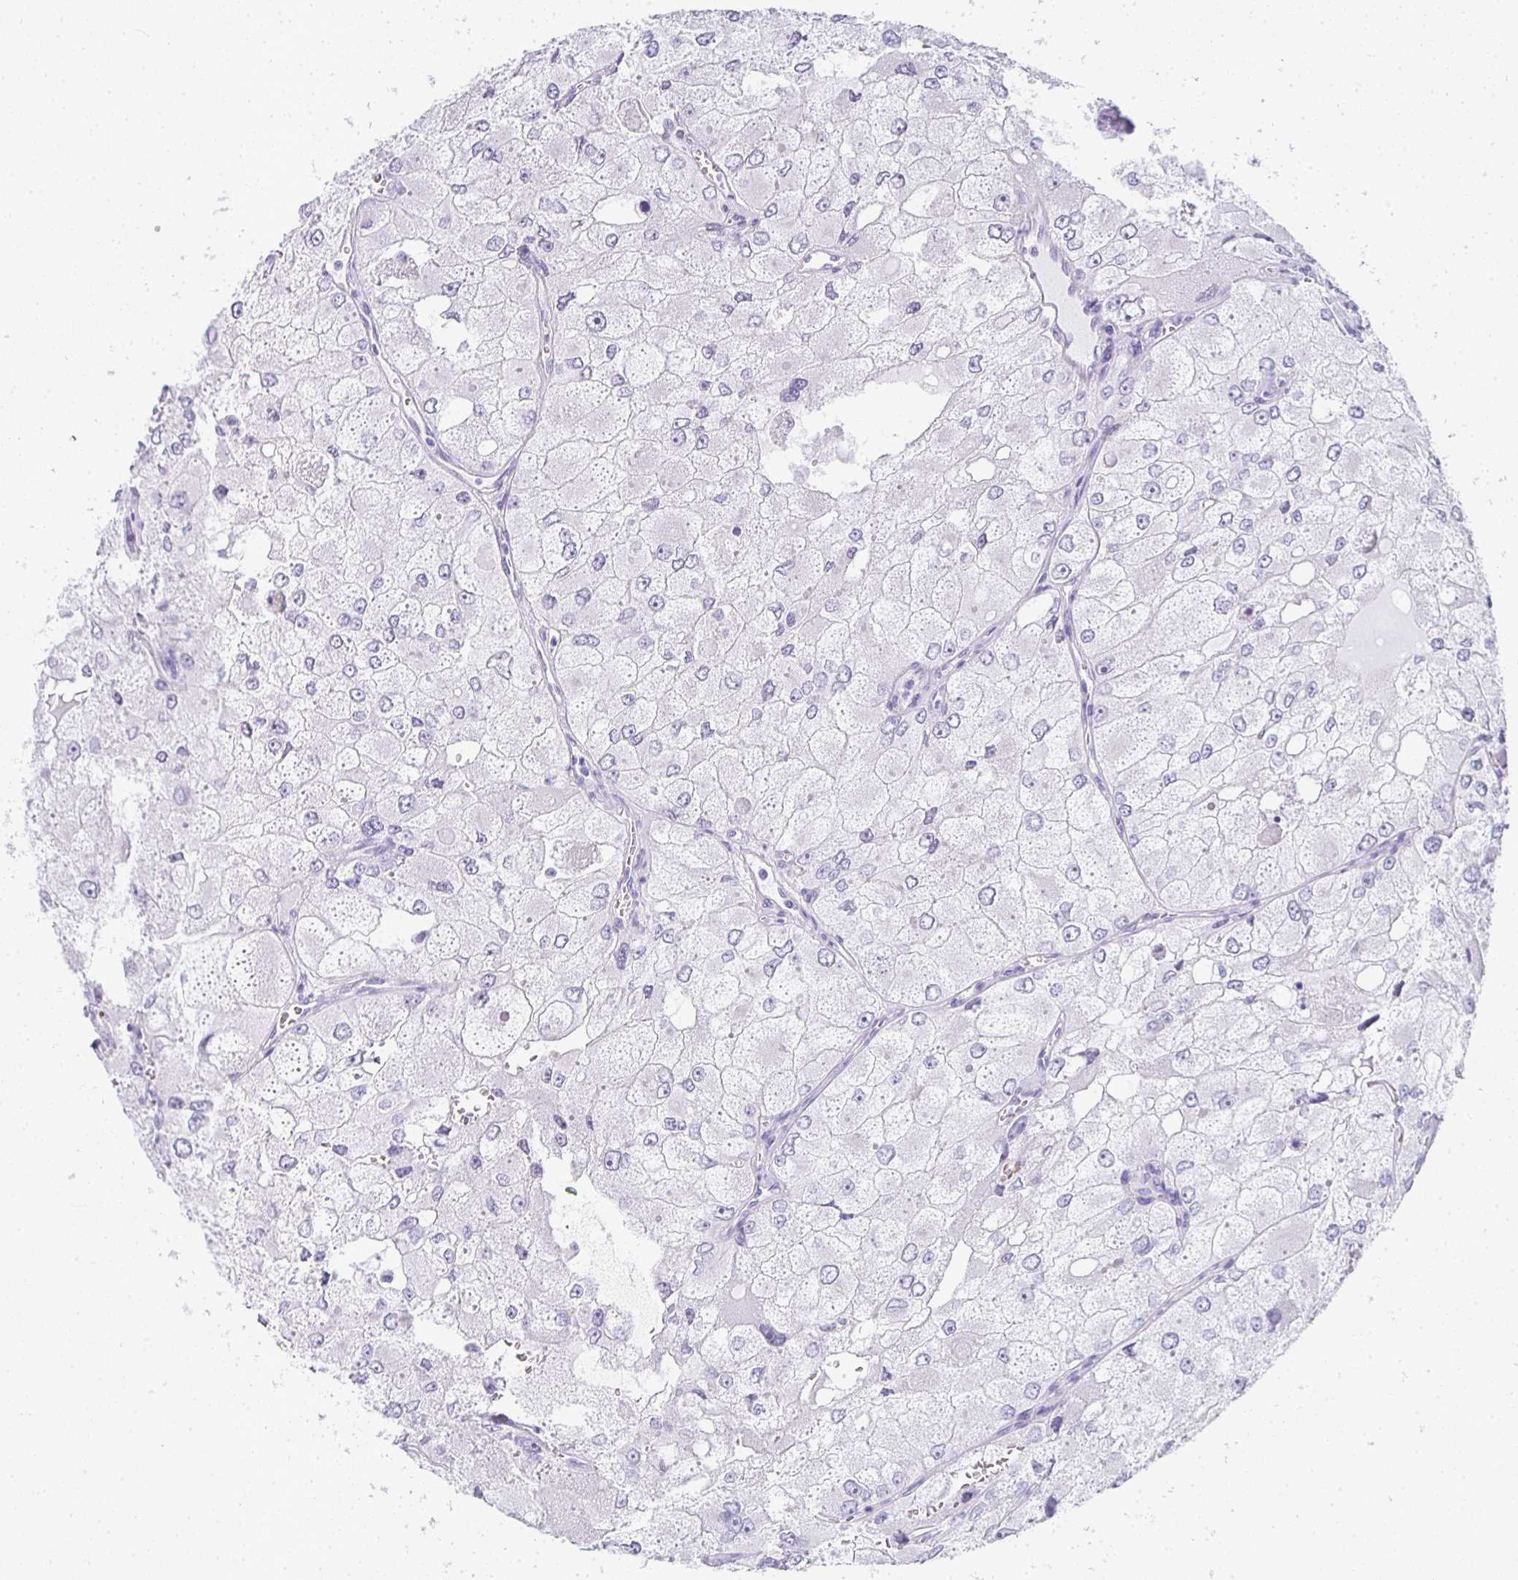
{"staining": {"intensity": "negative", "quantity": "none", "location": "none"}, "tissue": "renal cancer", "cell_type": "Tumor cells", "image_type": "cancer", "snomed": [{"axis": "morphology", "description": "Adenocarcinoma, NOS"}, {"axis": "topography", "description": "Kidney"}], "caption": "A high-resolution photomicrograph shows IHC staining of renal cancer (adenocarcinoma), which demonstrates no significant positivity in tumor cells.", "gene": "TPSD1", "patient": {"sex": "female", "age": 70}}